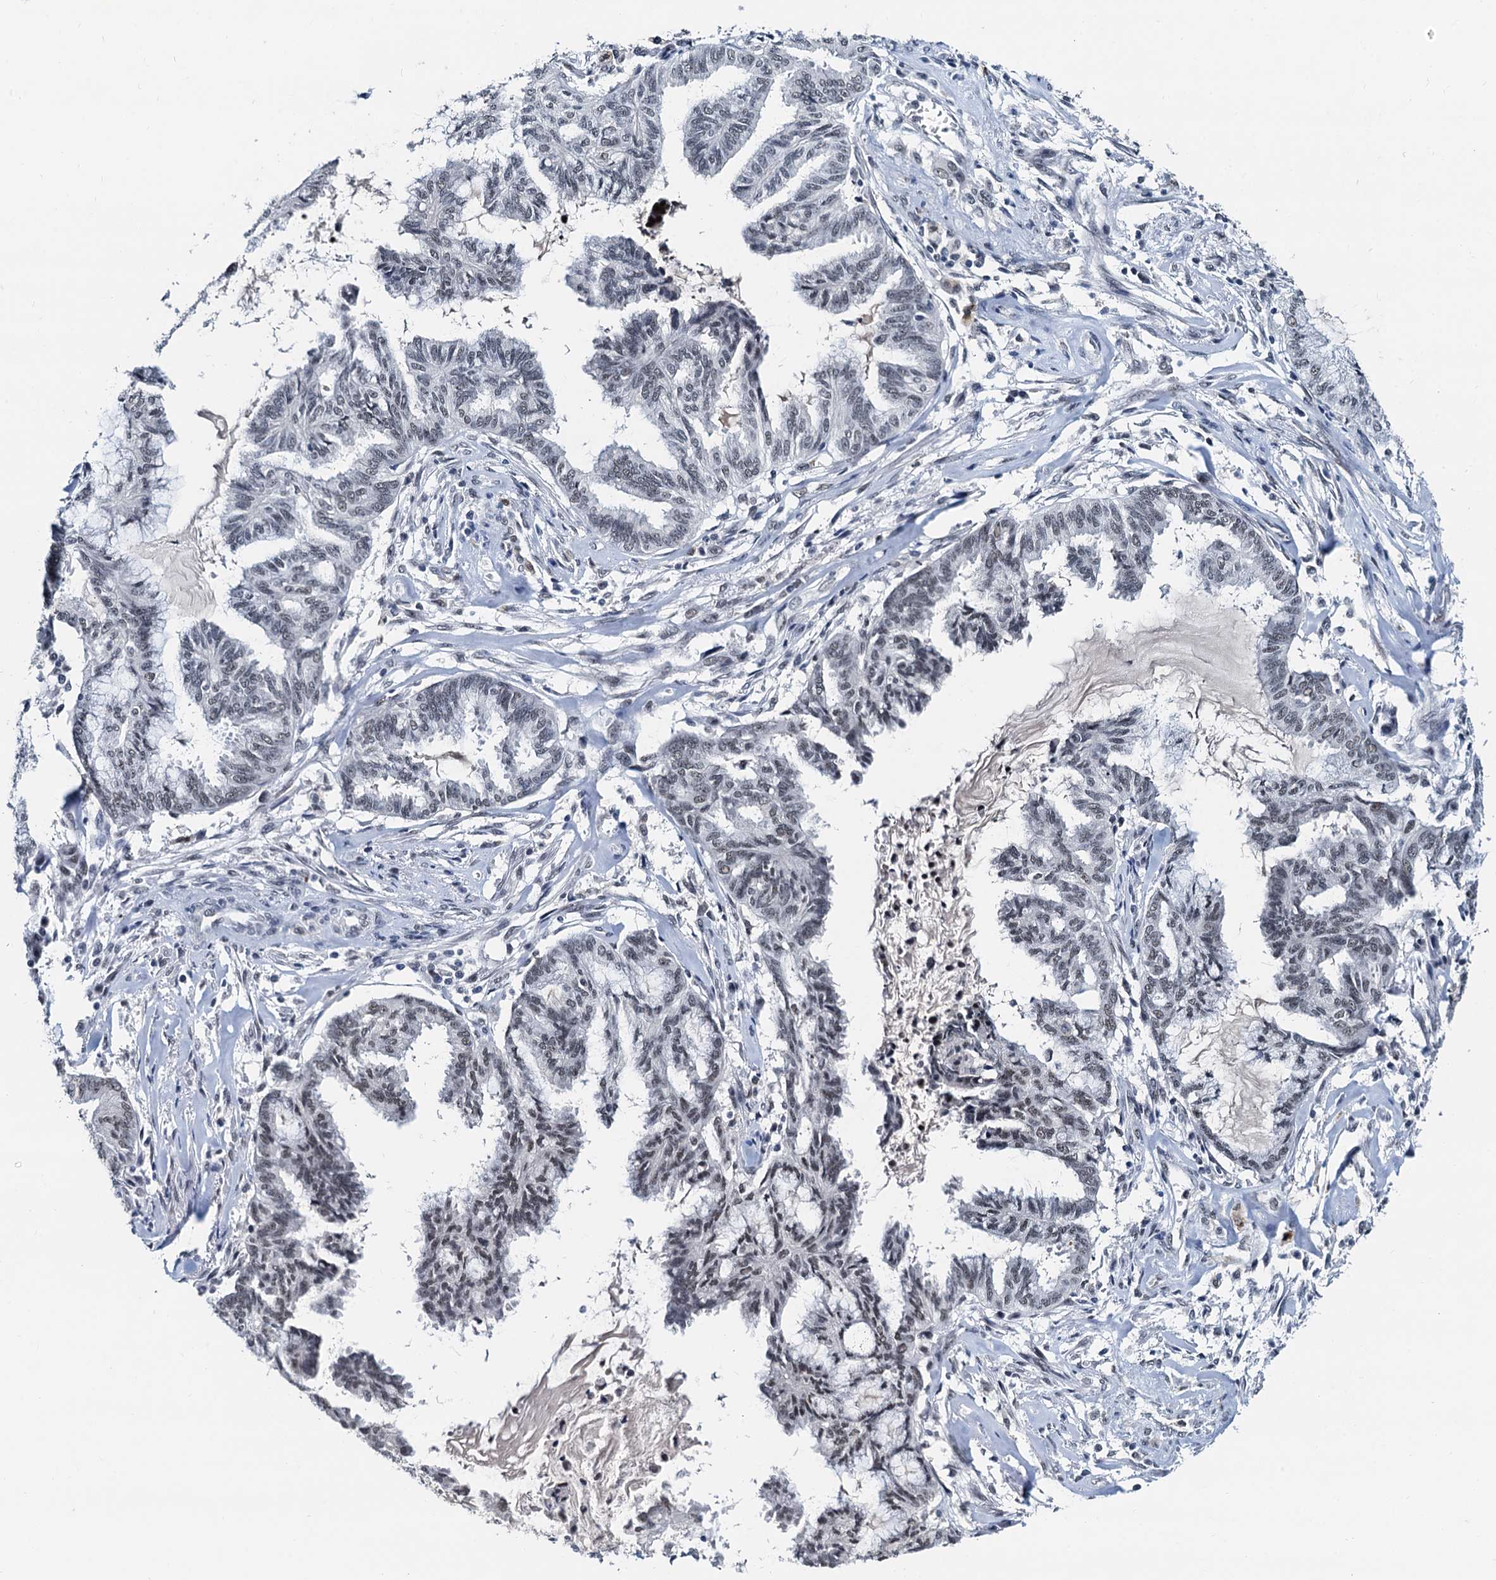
{"staining": {"intensity": "weak", "quantity": ">75%", "location": "nuclear"}, "tissue": "endometrial cancer", "cell_type": "Tumor cells", "image_type": "cancer", "snomed": [{"axis": "morphology", "description": "Adenocarcinoma, NOS"}, {"axis": "topography", "description": "Endometrium"}], "caption": "Protein expression analysis of human endometrial cancer (adenocarcinoma) reveals weak nuclear positivity in approximately >75% of tumor cells. (IHC, brightfield microscopy, high magnification).", "gene": "SNRPD1", "patient": {"sex": "female", "age": 86}}